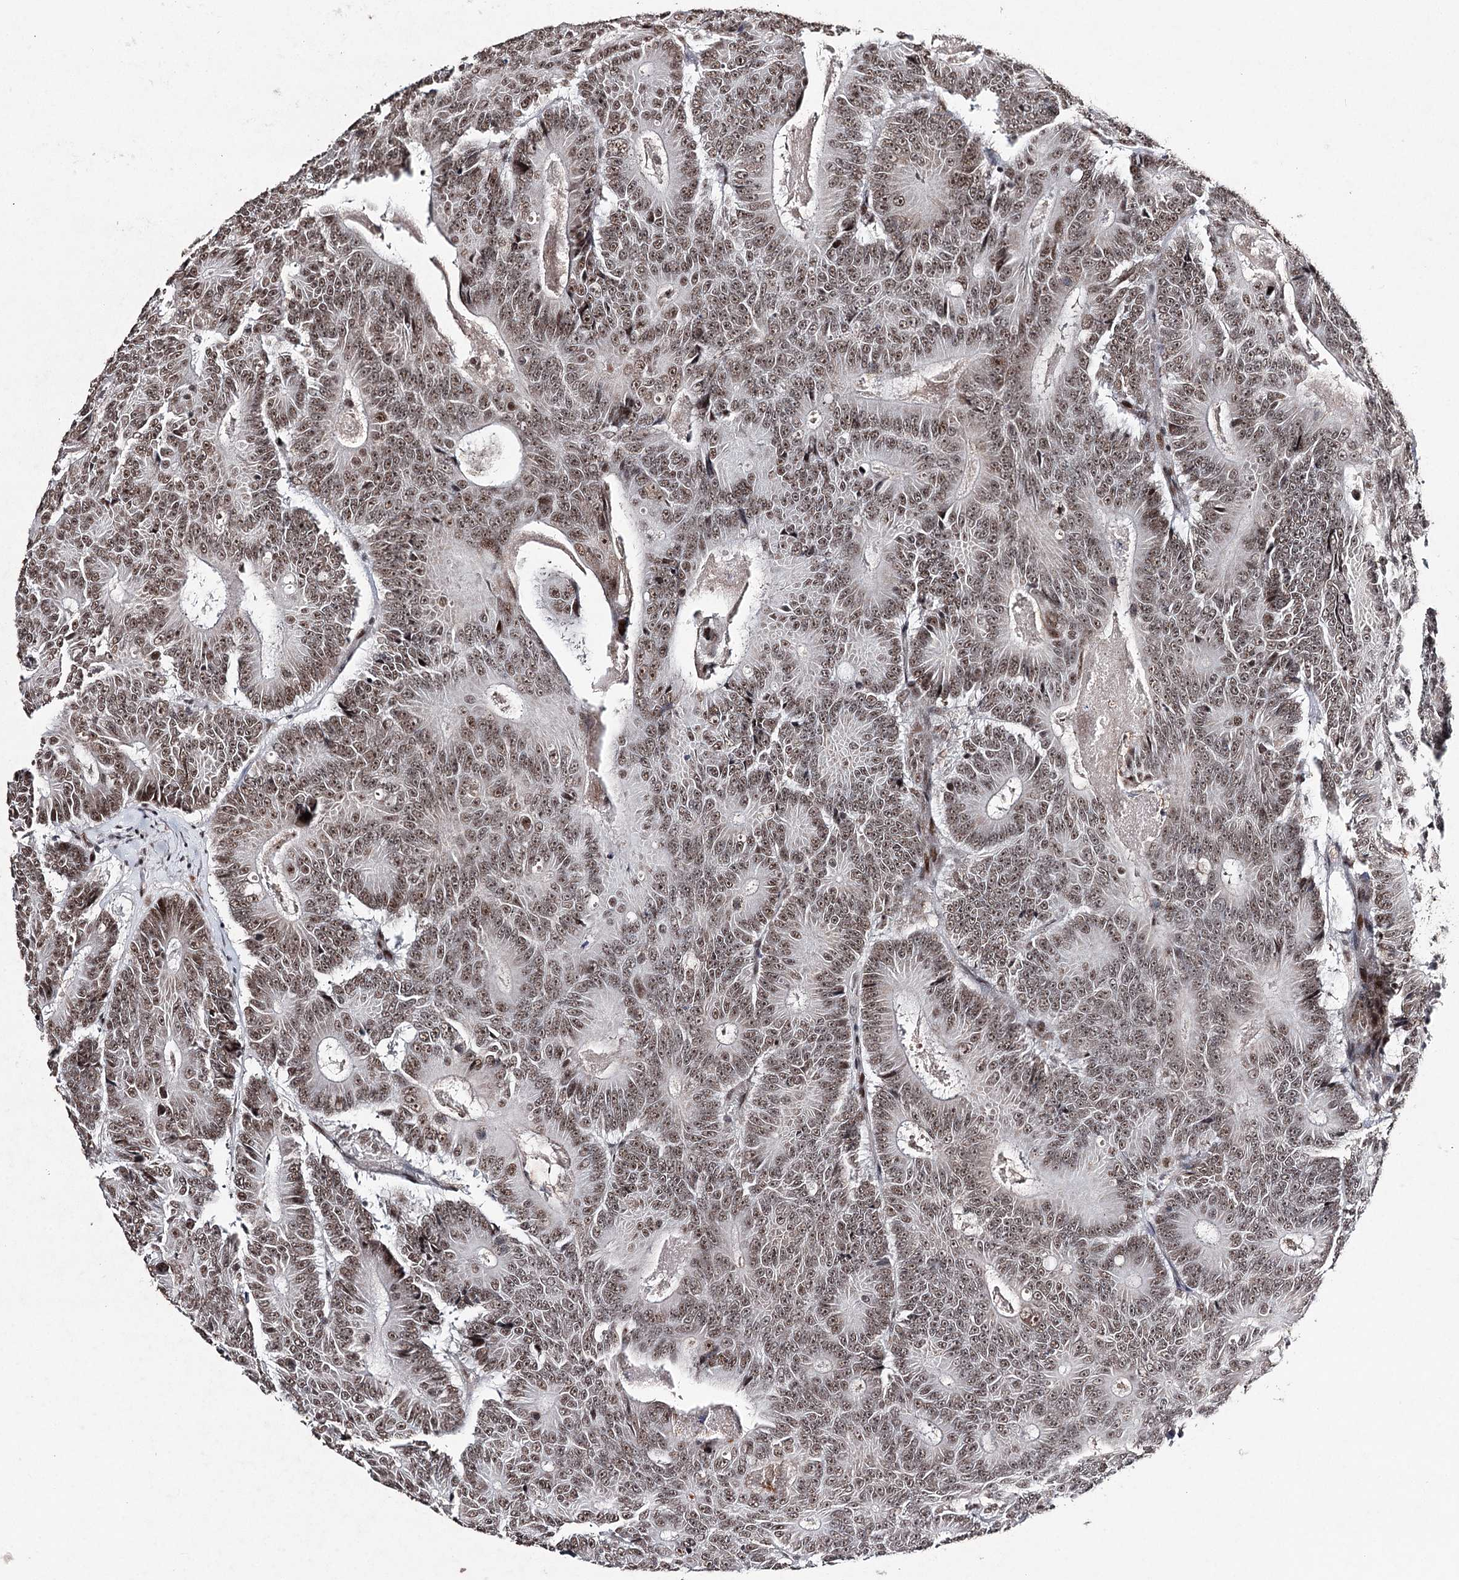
{"staining": {"intensity": "moderate", "quantity": ">75%", "location": "nuclear"}, "tissue": "colorectal cancer", "cell_type": "Tumor cells", "image_type": "cancer", "snomed": [{"axis": "morphology", "description": "Adenocarcinoma, NOS"}, {"axis": "topography", "description": "Colon"}], "caption": "Human colorectal cancer (adenocarcinoma) stained with a protein marker shows moderate staining in tumor cells.", "gene": "PDCD4", "patient": {"sex": "male", "age": 83}}